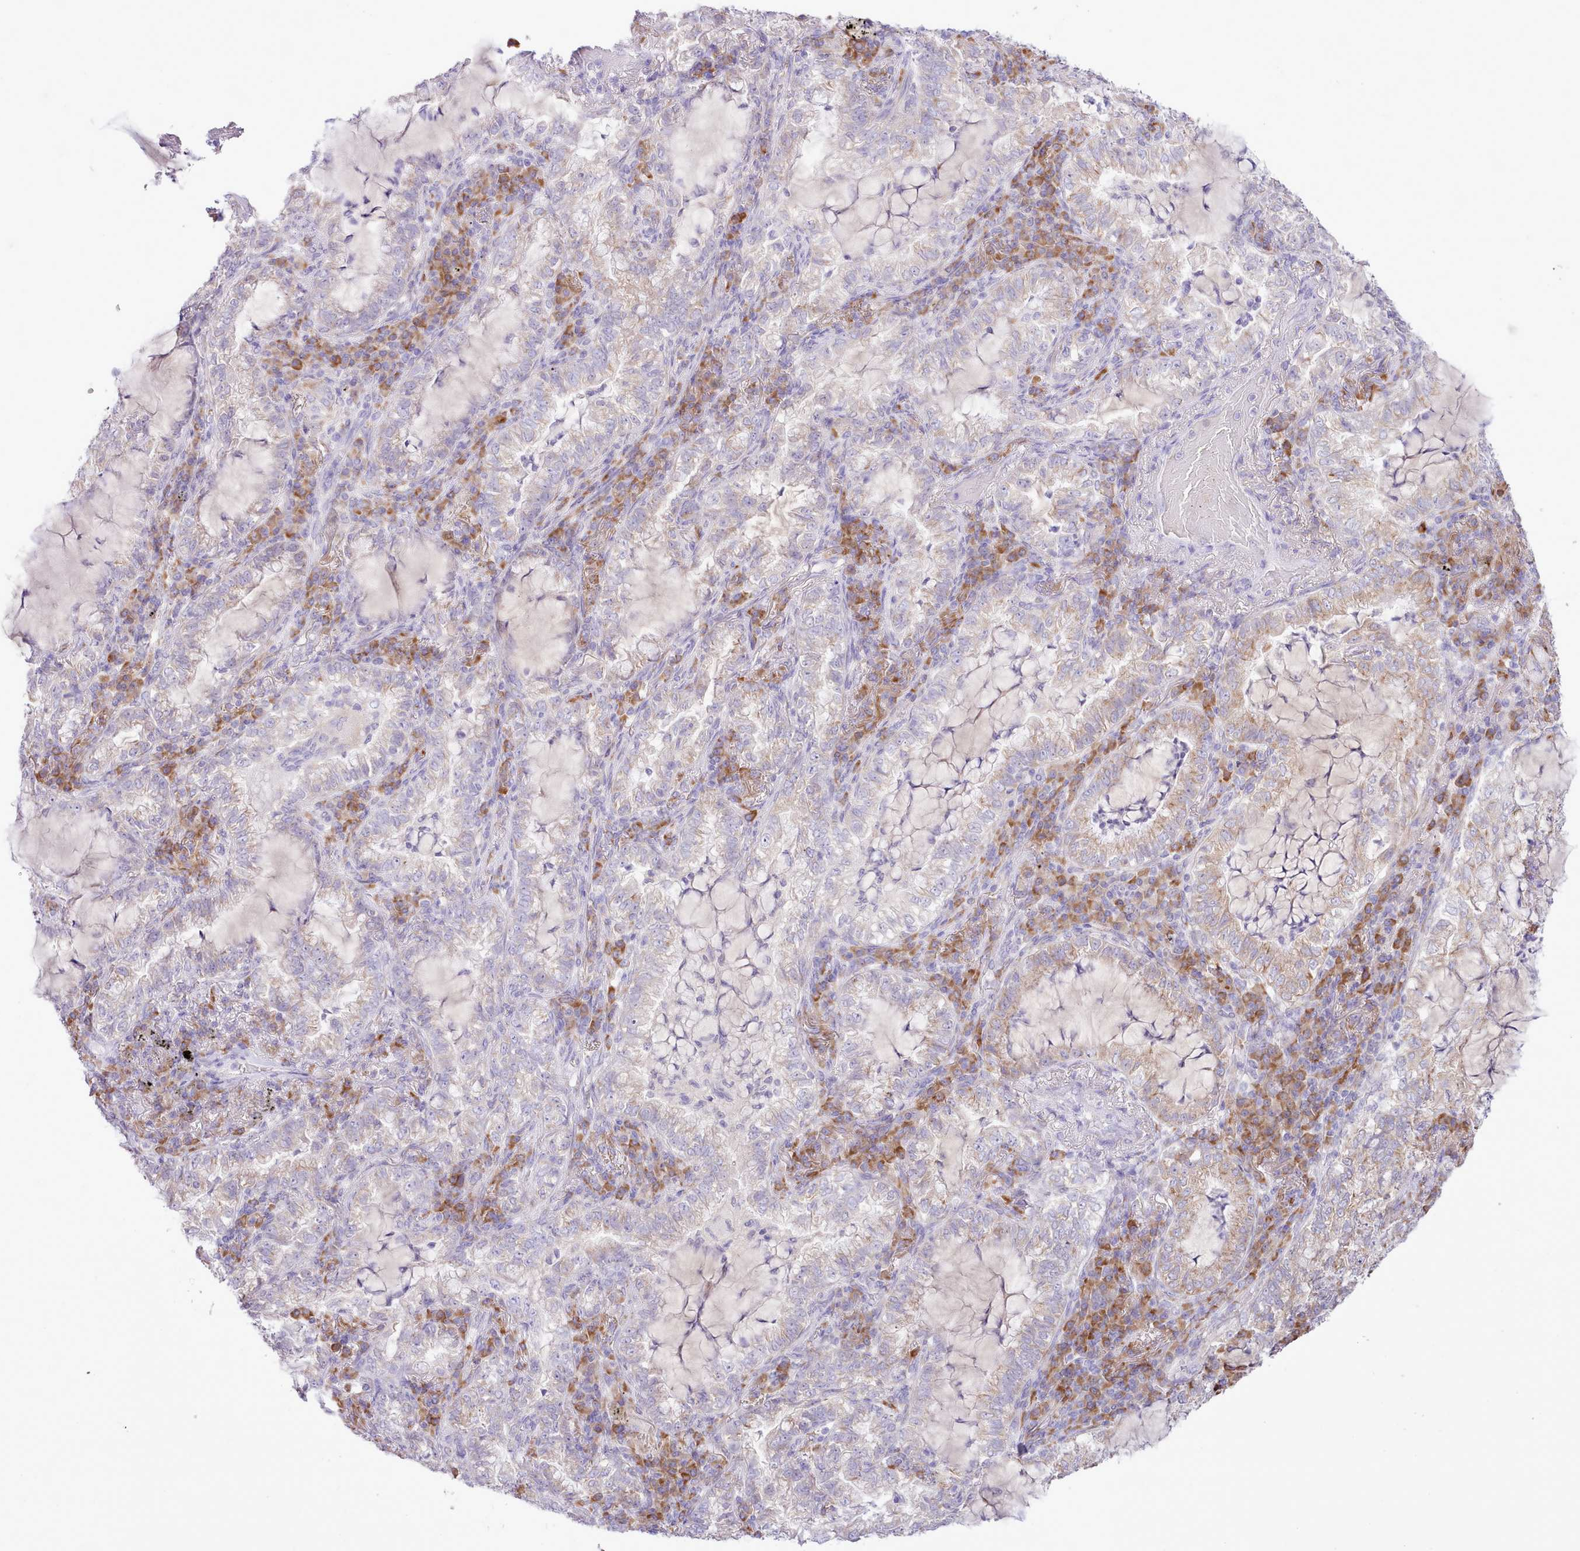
{"staining": {"intensity": "negative", "quantity": "none", "location": "none"}, "tissue": "lung cancer", "cell_type": "Tumor cells", "image_type": "cancer", "snomed": [{"axis": "morphology", "description": "Adenocarcinoma, NOS"}, {"axis": "topography", "description": "Lung"}], "caption": "This is a histopathology image of immunohistochemistry staining of lung cancer, which shows no expression in tumor cells.", "gene": "CCL1", "patient": {"sex": "female", "age": 73}}